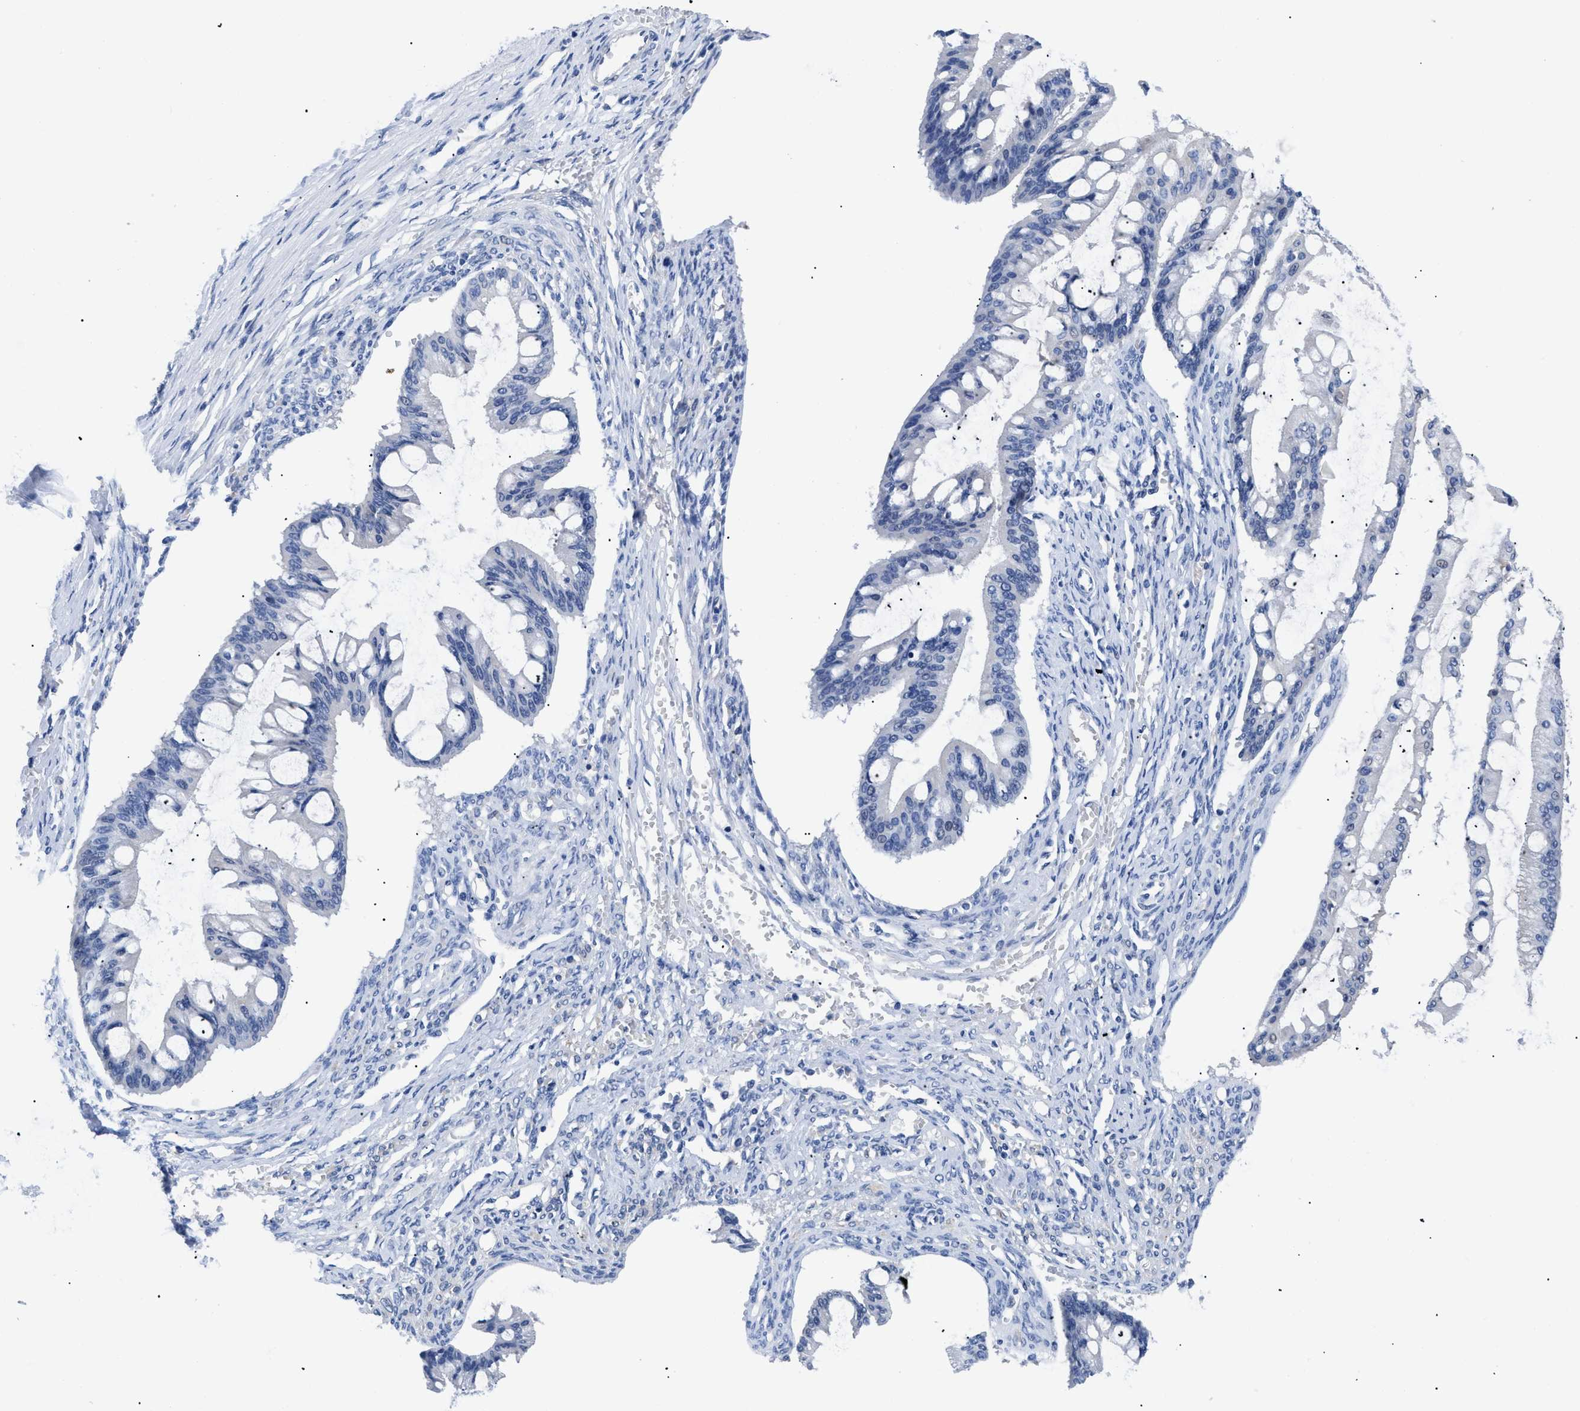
{"staining": {"intensity": "negative", "quantity": "none", "location": "none"}, "tissue": "ovarian cancer", "cell_type": "Tumor cells", "image_type": "cancer", "snomed": [{"axis": "morphology", "description": "Cystadenocarcinoma, mucinous, NOS"}, {"axis": "topography", "description": "Ovary"}], "caption": "The immunohistochemistry micrograph has no significant positivity in tumor cells of ovarian cancer tissue. (DAB (3,3'-diaminobenzidine) immunohistochemistry (IHC), high magnification).", "gene": "TMEM68", "patient": {"sex": "female", "age": 73}}